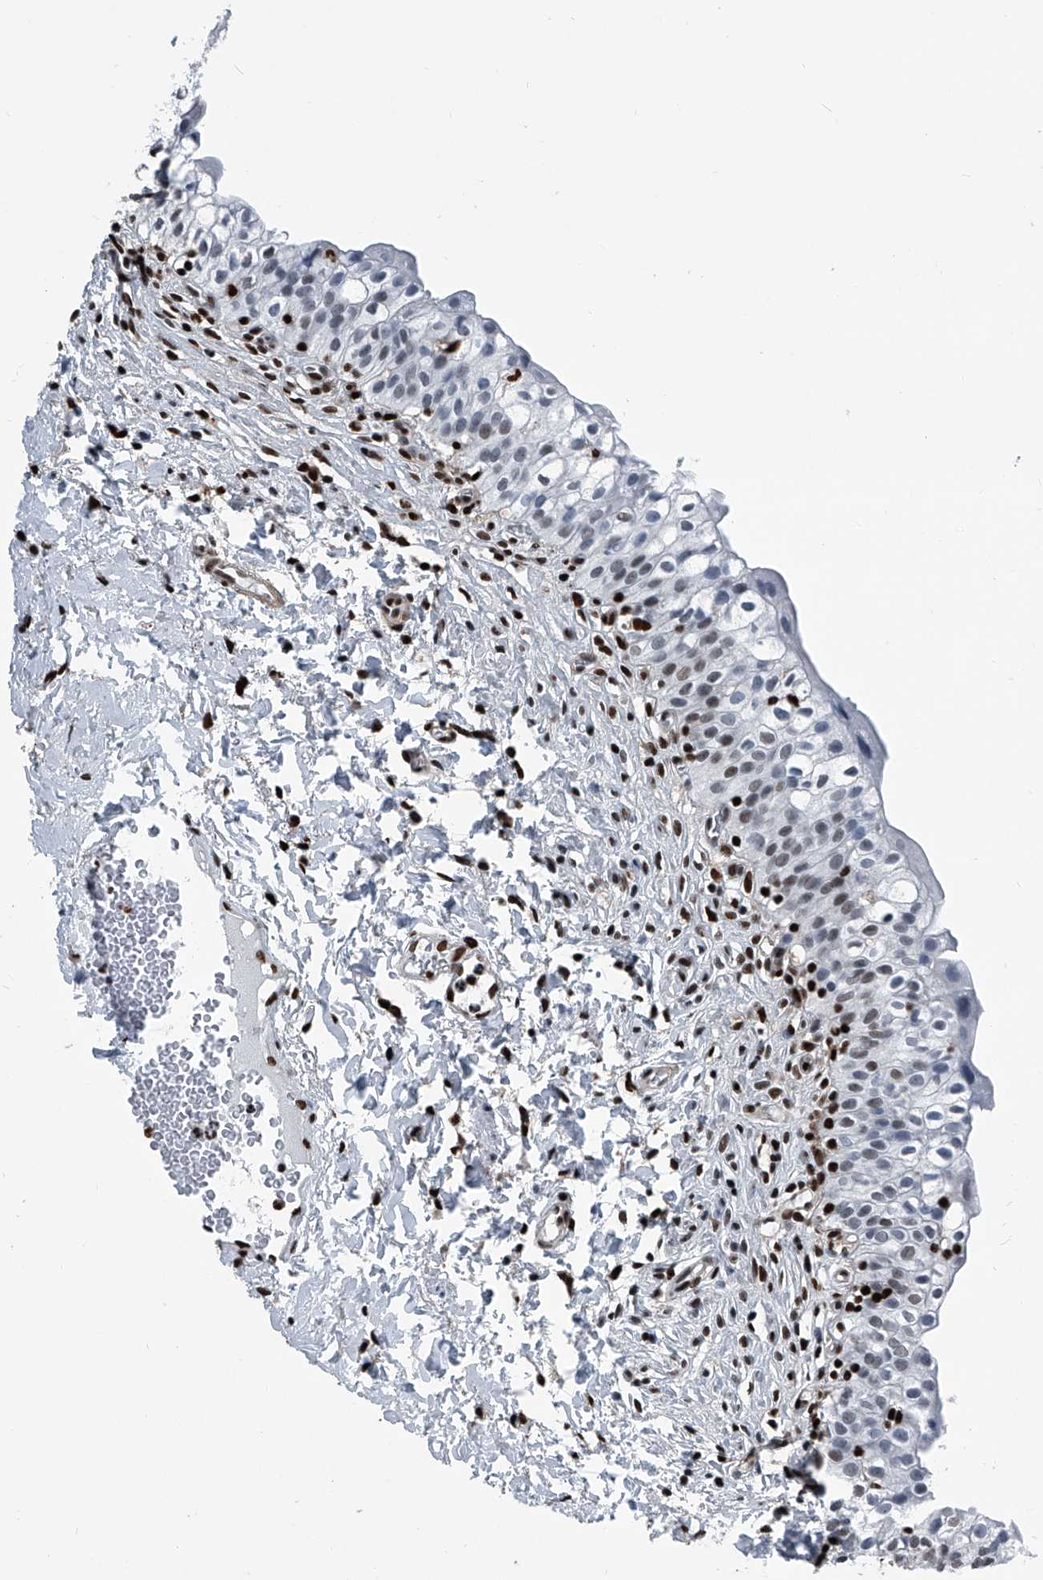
{"staining": {"intensity": "moderate", "quantity": "<25%", "location": "nuclear"}, "tissue": "urinary bladder", "cell_type": "Urothelial cells", "image_type": "normal", "snomed": [{"axis": "morphology", "description": "Normal tissue, NOS"}, {"axis": "topography", "description": "Urinary bladder"}], "caption": "IHC staining of benign urinary bladder, which displays low levels of moderate nuclear staining in about <25% of urothelial cells indicating moderate nuclear protein expression. The staining was performed using DAB (brown) for protein detection and nuclei were counterstained in hematoxylin (blue).", "gene": "FKBP5", "patient": {"sex": "male", "age": 55}}